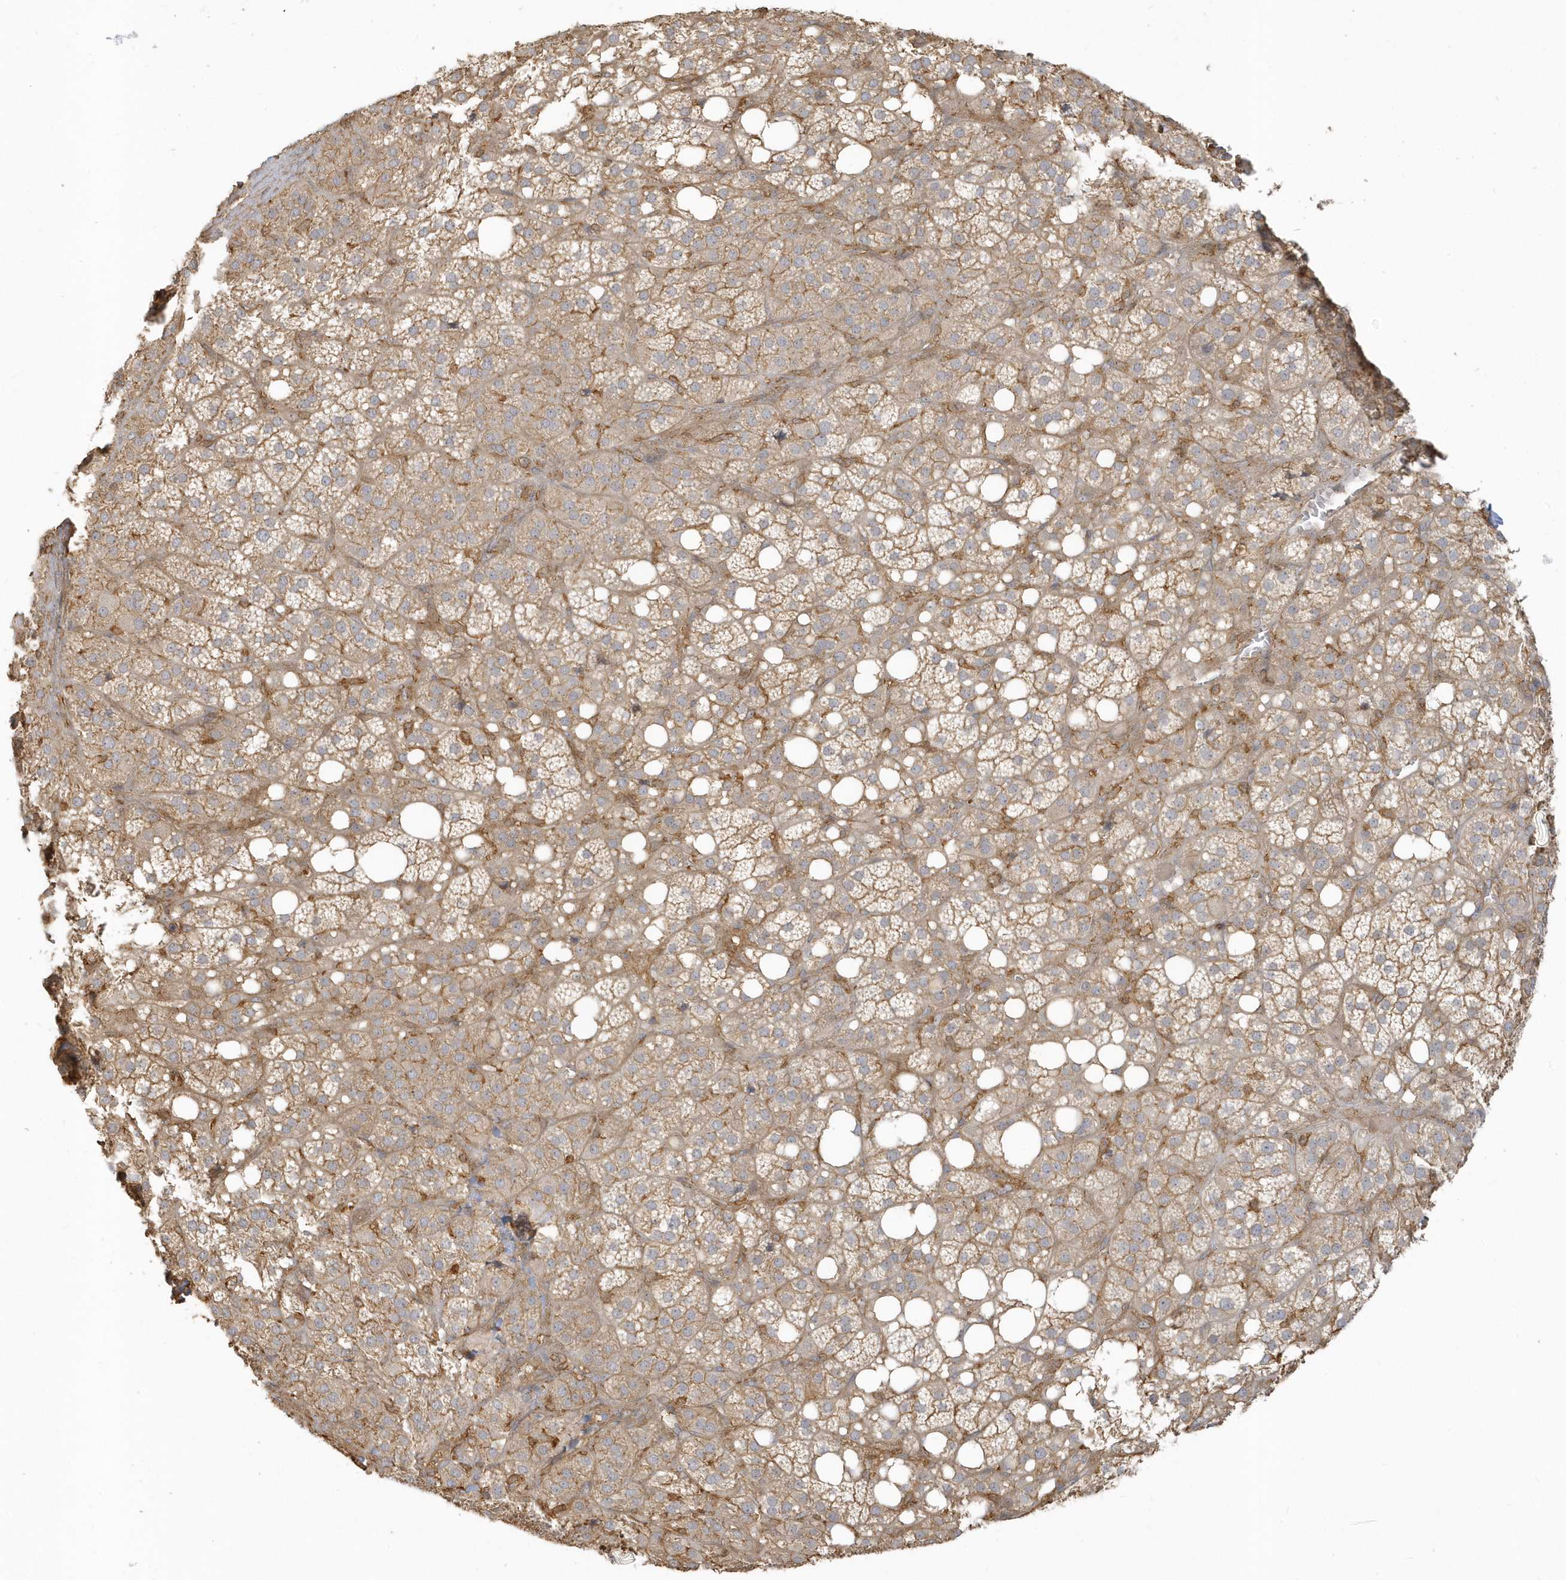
{"staining": {"intensity": "moderate", "quantity": ">75%", "location": "cytoplasmic/membranous"}, "tissue": "adrenal gland", "cell_type": "Glandular cells", "image_type": "normal", "snomed": [{"axis": "morphology", "description": "Normal tissue, NOS"}, {"axis": "topography", "description": "Adrenal gland"}], "caption": "High-magnification brightfield microscopy of benign adrenal gland stained with DAB (3,3'-diaminobenzidine) (brown) and counterstained with hematoxylin (blue). glandular cells exhibit moderate cytoplasmic/membranous positivity is identified in about>75% of cells. The protein is shown in brown color, while the nuclei are stained blue.", "gene": "ZBTB8A", "patient": {"sex": "female", "age": 59}}